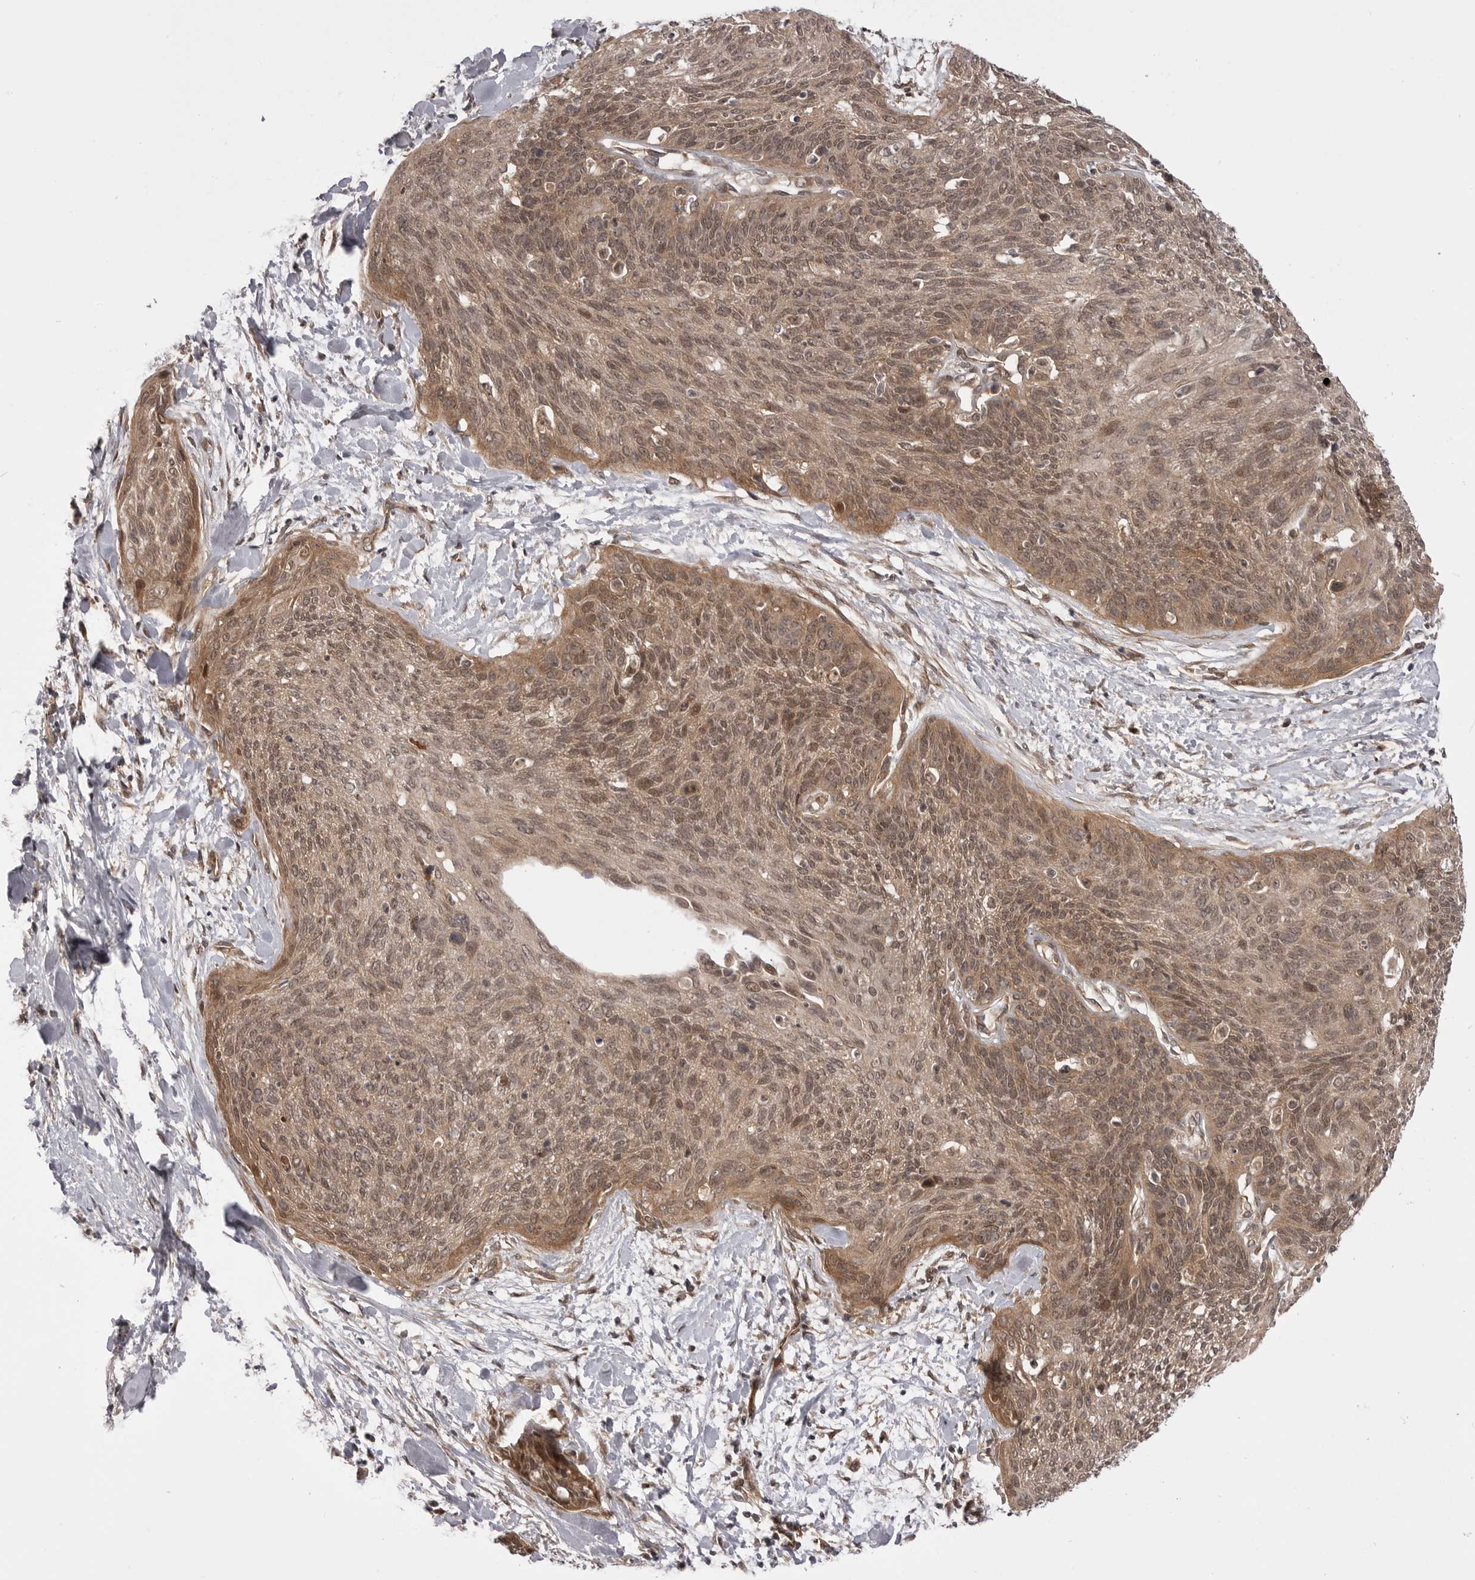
{"staining": {"intensity": "moderate", "quantity": ">75%", "location": "cytoplasmic/membranous,nuclear"}, "tissue": "cervical cancer", "cell_type": "Tumor cells", "image_type": "cancer", "snomed": [{"axis": "morphology", "description": "Squamous cell carcinoma, NOS"}, {"axis": "topography", "description": "Cervix"}], "caption": "The immunohistochemical stain highlights moderate cytoplasmic/membranous and nuclear staining in tumor cells of cervical cancer tissue.", "gene": "PDCL", "patient": {"sex": "female", "age": 55}}